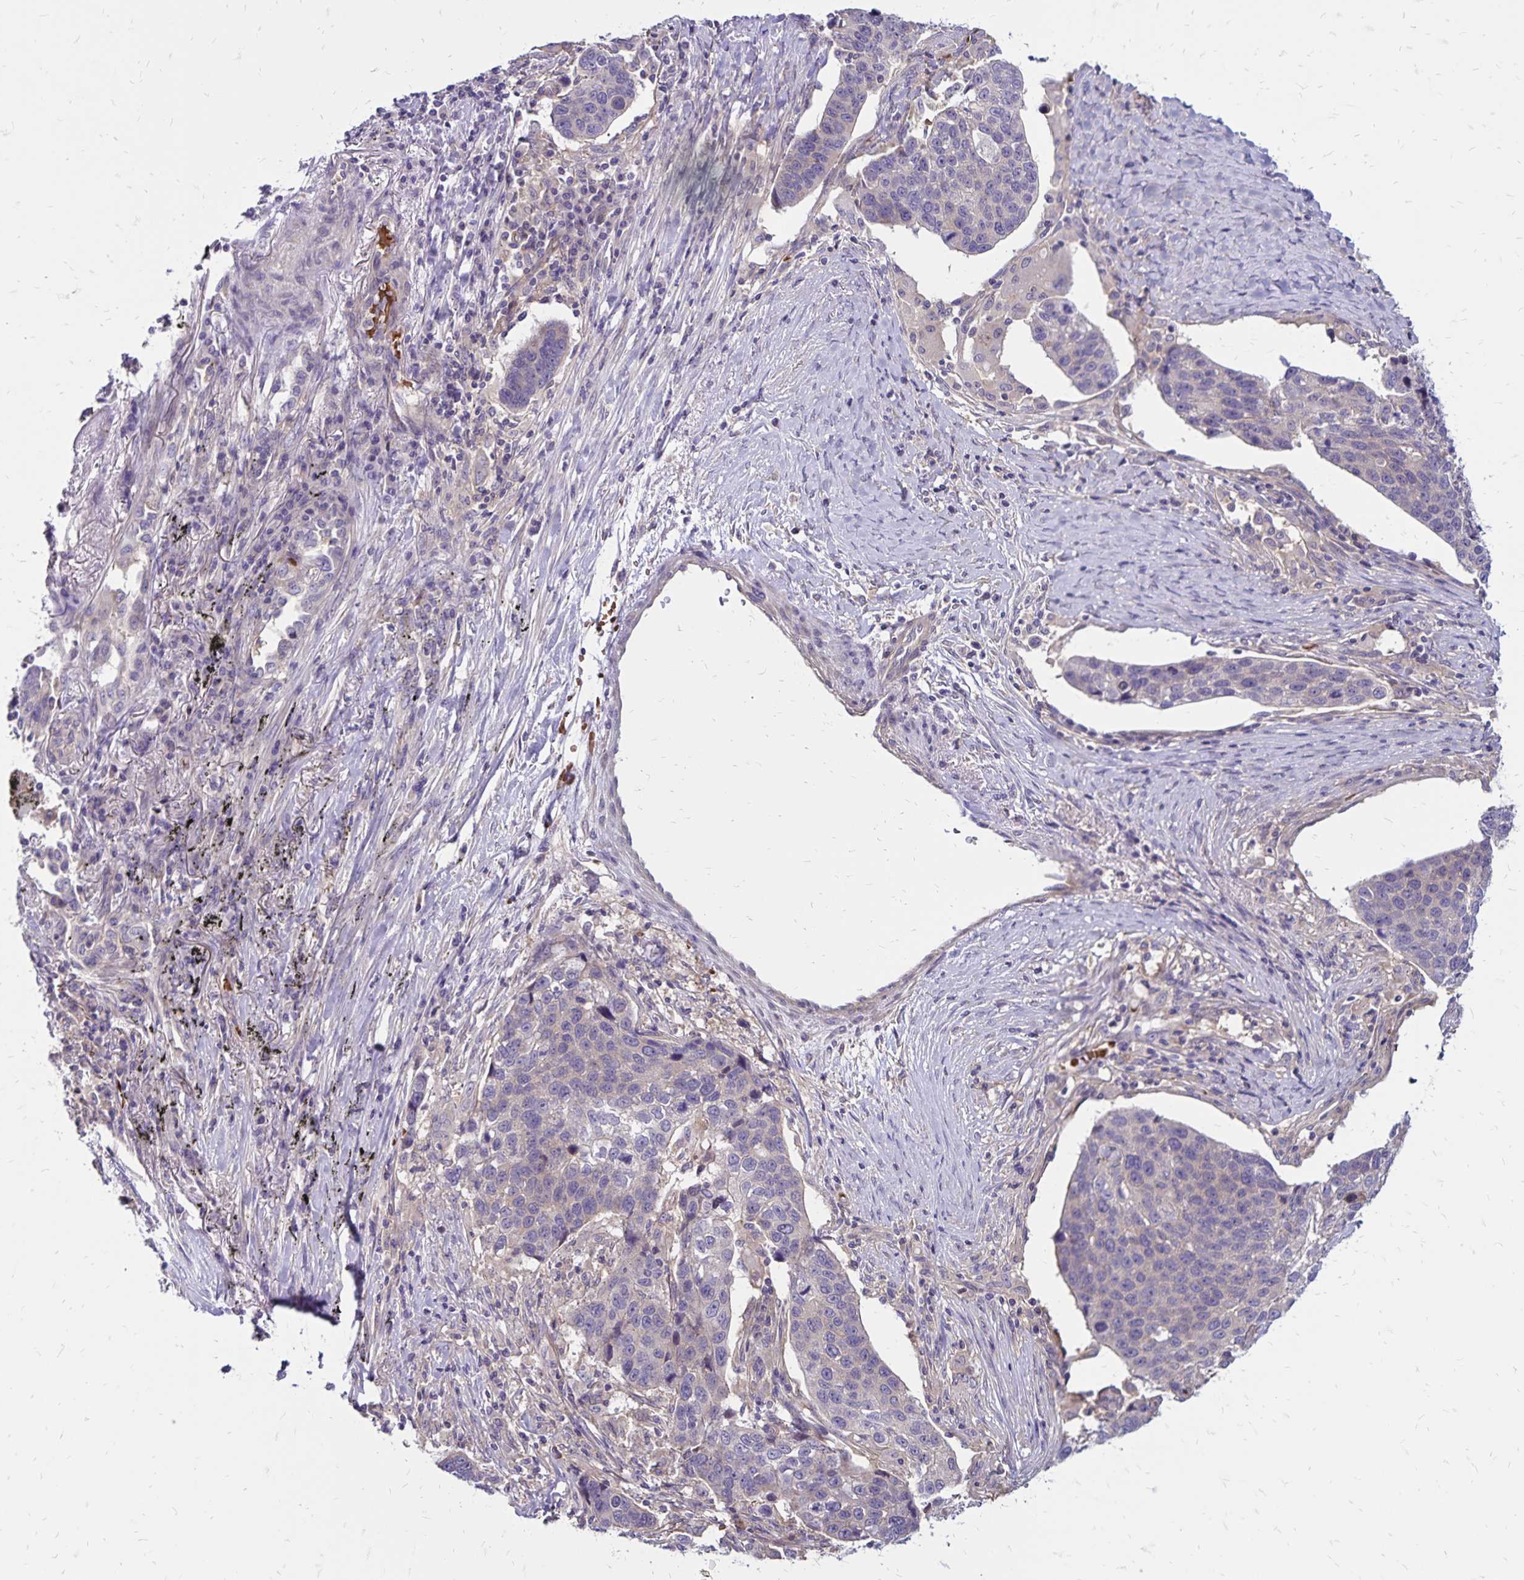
{"staining": {"intensity": "negative", "quantity": "none", "location": "none"}, "tissue": "lung cancer", "cell_type": "Tumor cells", "image_type": "cancer", "snomed": [{"axis": "morphology", "description": "Squamous cell carcinoma, NOS"}, {"axis": "topography", "description": "Lymph node"}, {"axis": "topography", "description": "Lung"}], "caption": "This is an immunohistochemistry (IHC) image of human lung cancer (squamous cell carcinoma). There is no positivity in tumor cells.", "gene": "FSD1", "patient": {"sex": "male", "age": 61}}